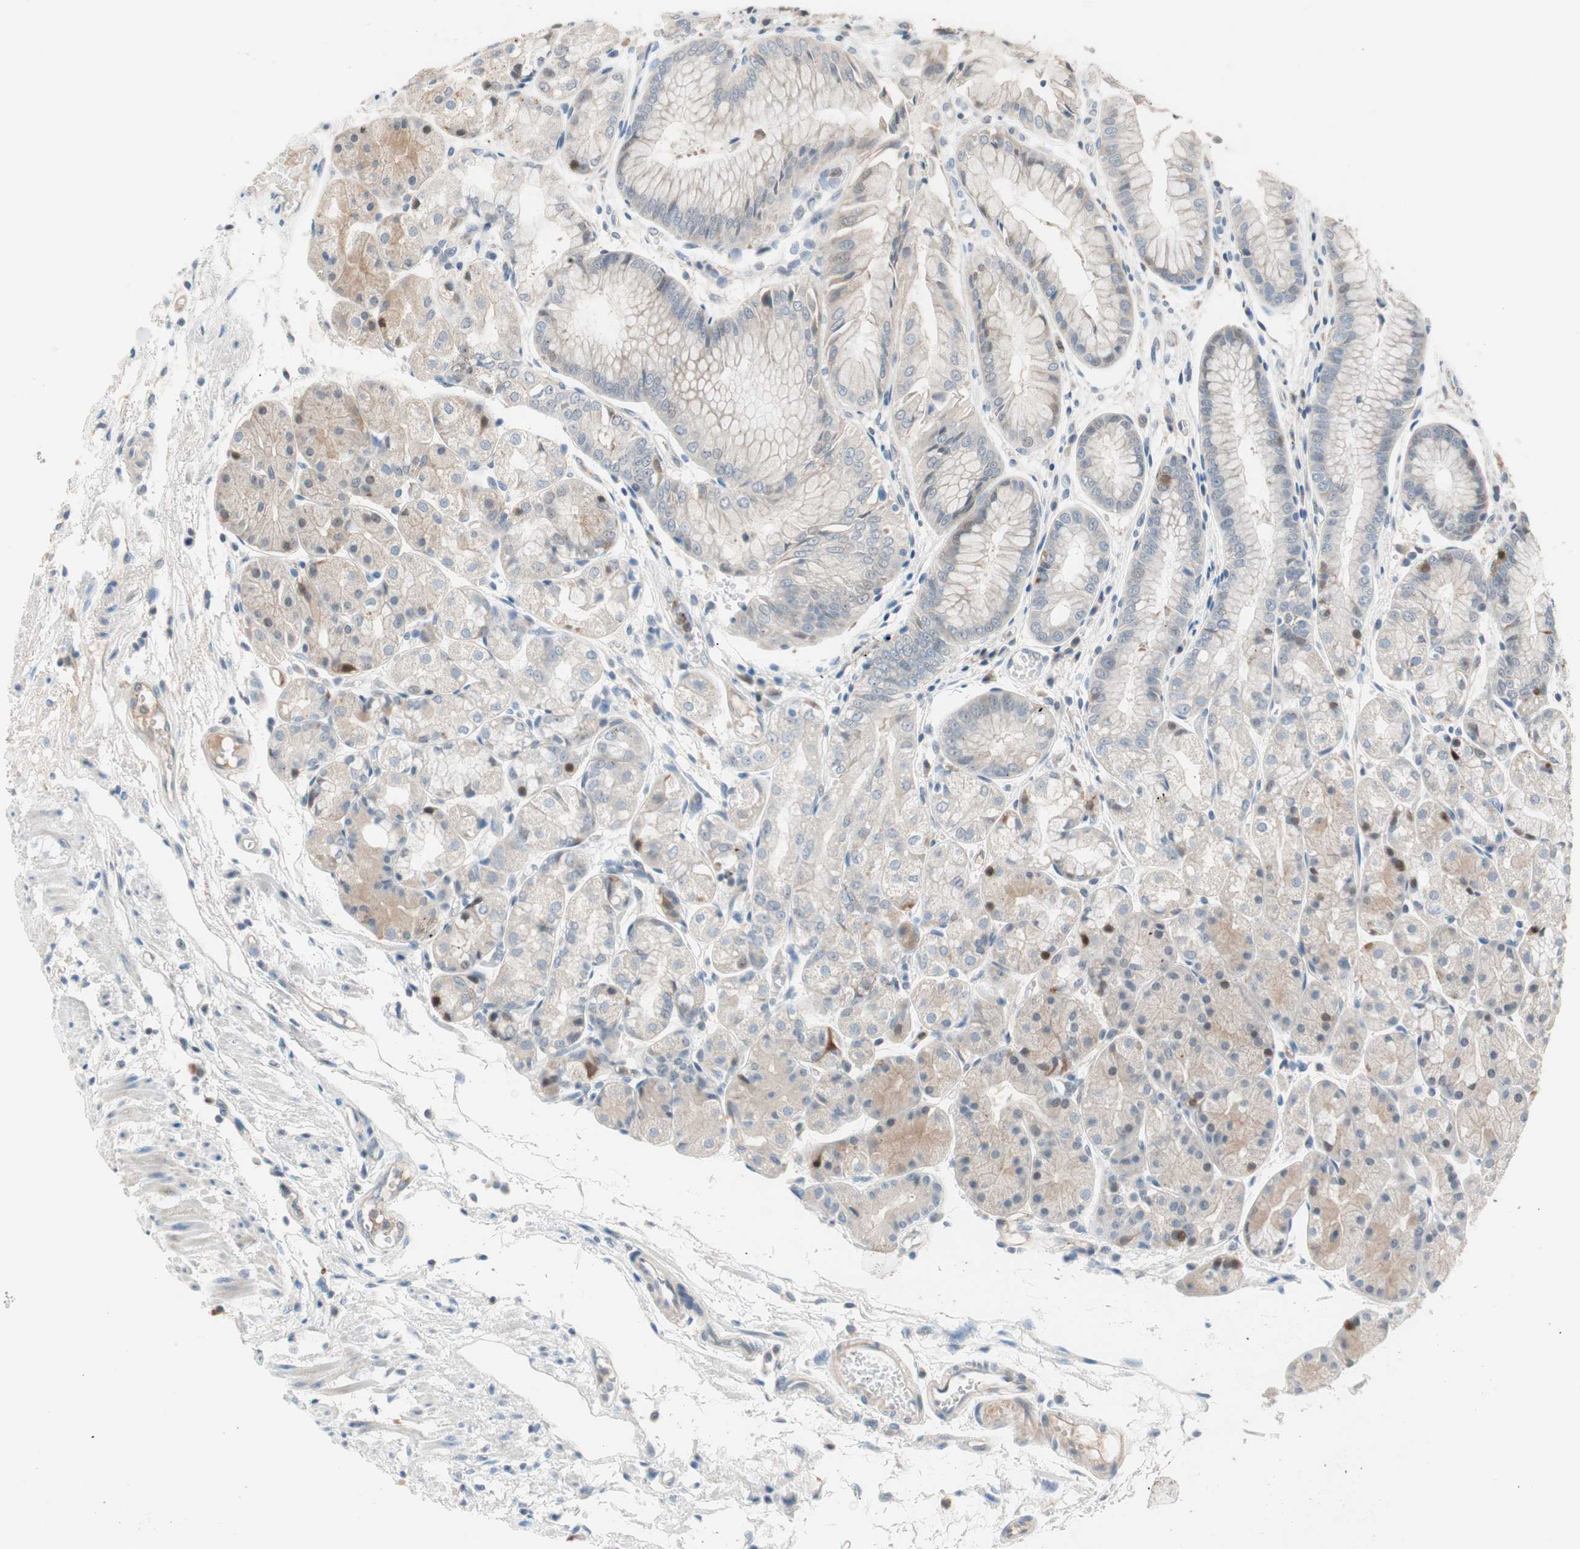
{"staining": {"intensity": "moderate", "quantity": "25%-75%", "location": "cytoplasmic/membranous"}, "tissue": "stomach", "cell_type": "Glandular cells", "image_type": "normal", "snomed": [{"axis": "morphology", "description": "Normal tissue, NOS"}, {"axis": "topography", "description": "Stomach, upper"}], "caption": "Normal stomach reveals moderate cytoplasmic/membranous positivity in about 25%-75% of glandular cells.", "gene": "PDZK1", "patient": {"sex": "male", "age": 72}}